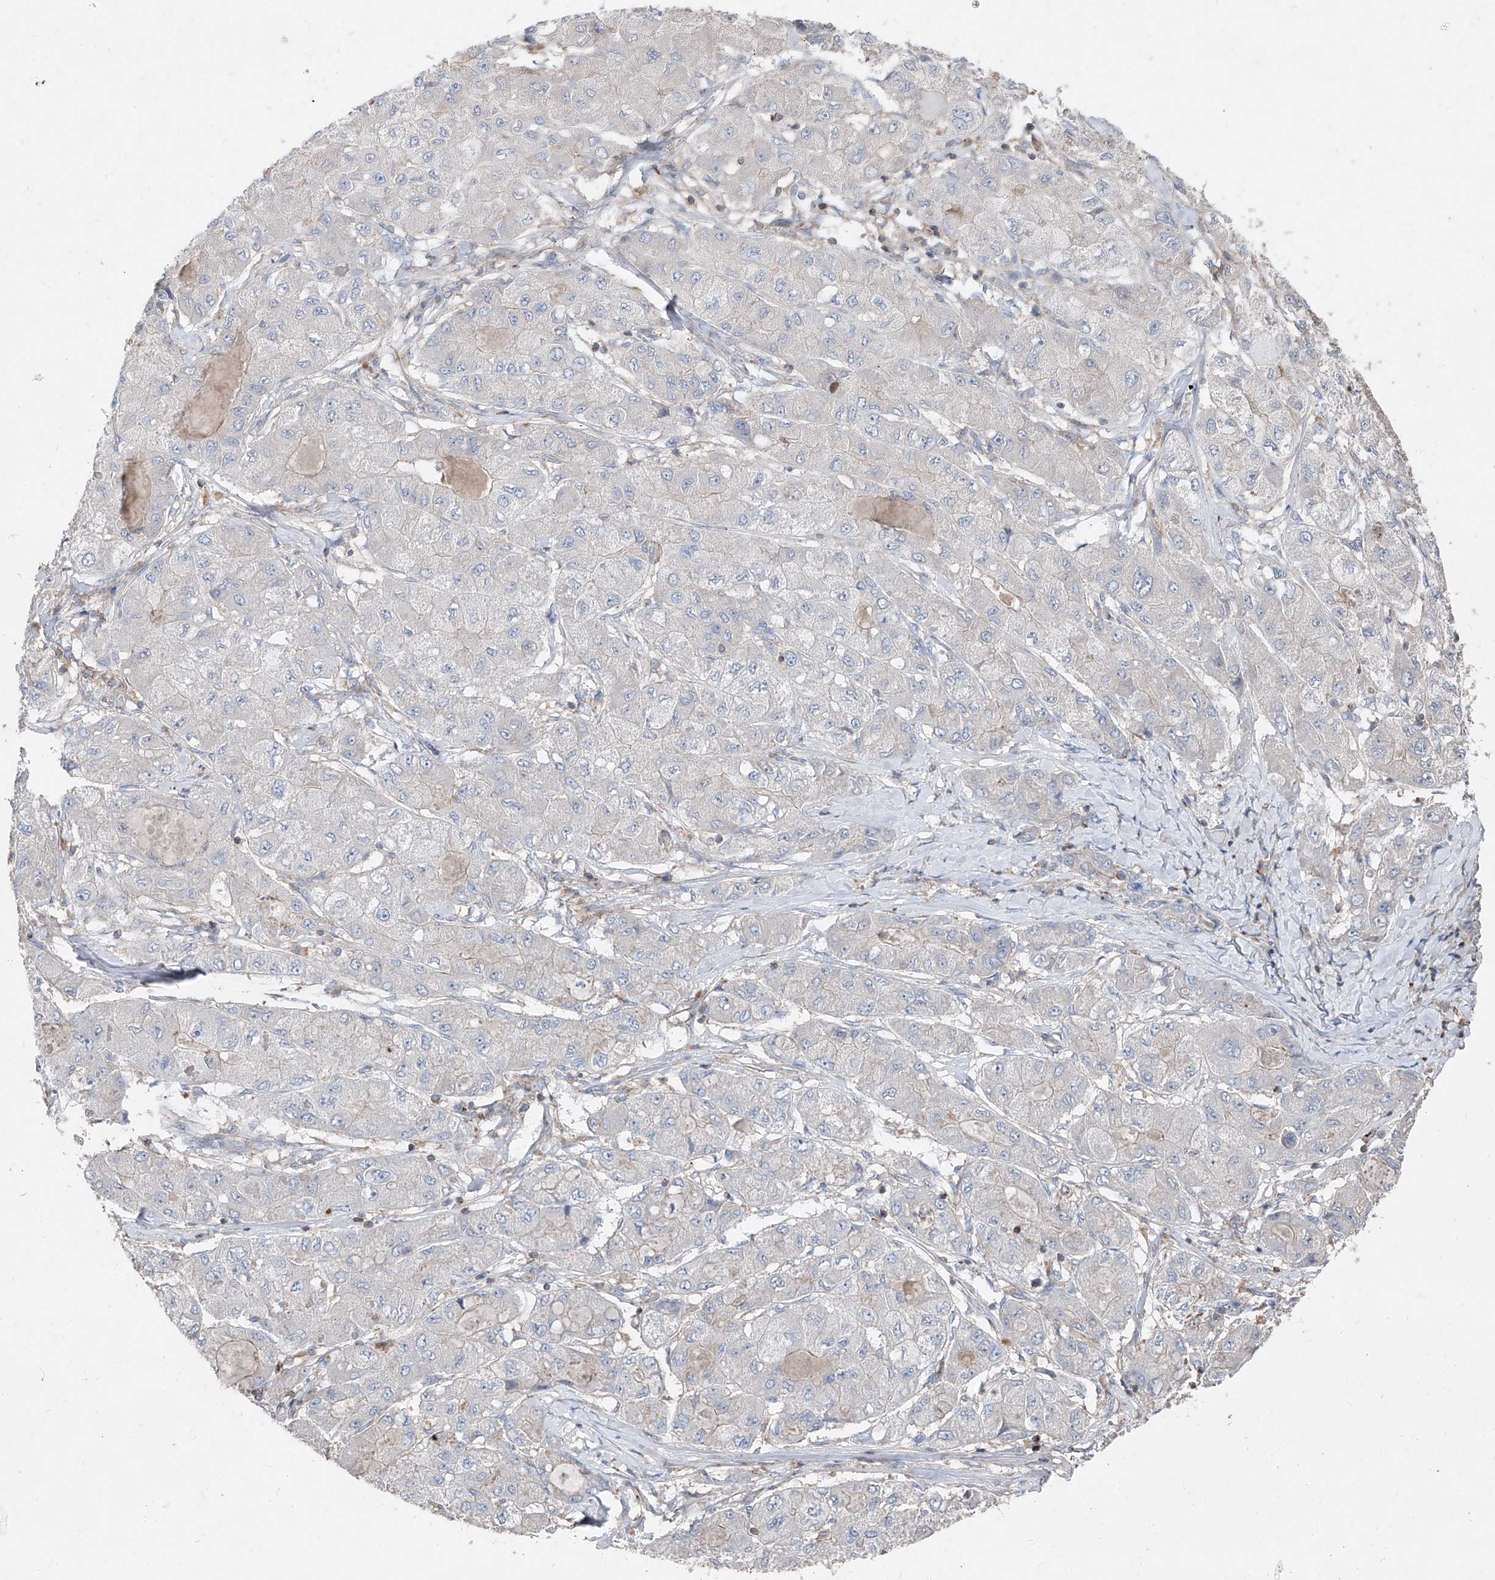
{"staining": {"intensity": "weak", "quantity": "<25%", "location": "cytoplasmic/membranous"}, "tissue": "liver cancer", "cell_type": "Tumor cells", "image_type": "cancer", "snomed": [{"axis": "morphology", "description": "Carcinoma, Hepatocellular, NOS"}, {"axis": "topography", "description": "Liver"}], "caption": "Liver cancer was stained to show a protein in brown. There is no significant staining in tumor cells.", "gene": "UFD1", "patient": {"sex": "male", "age": 80}}